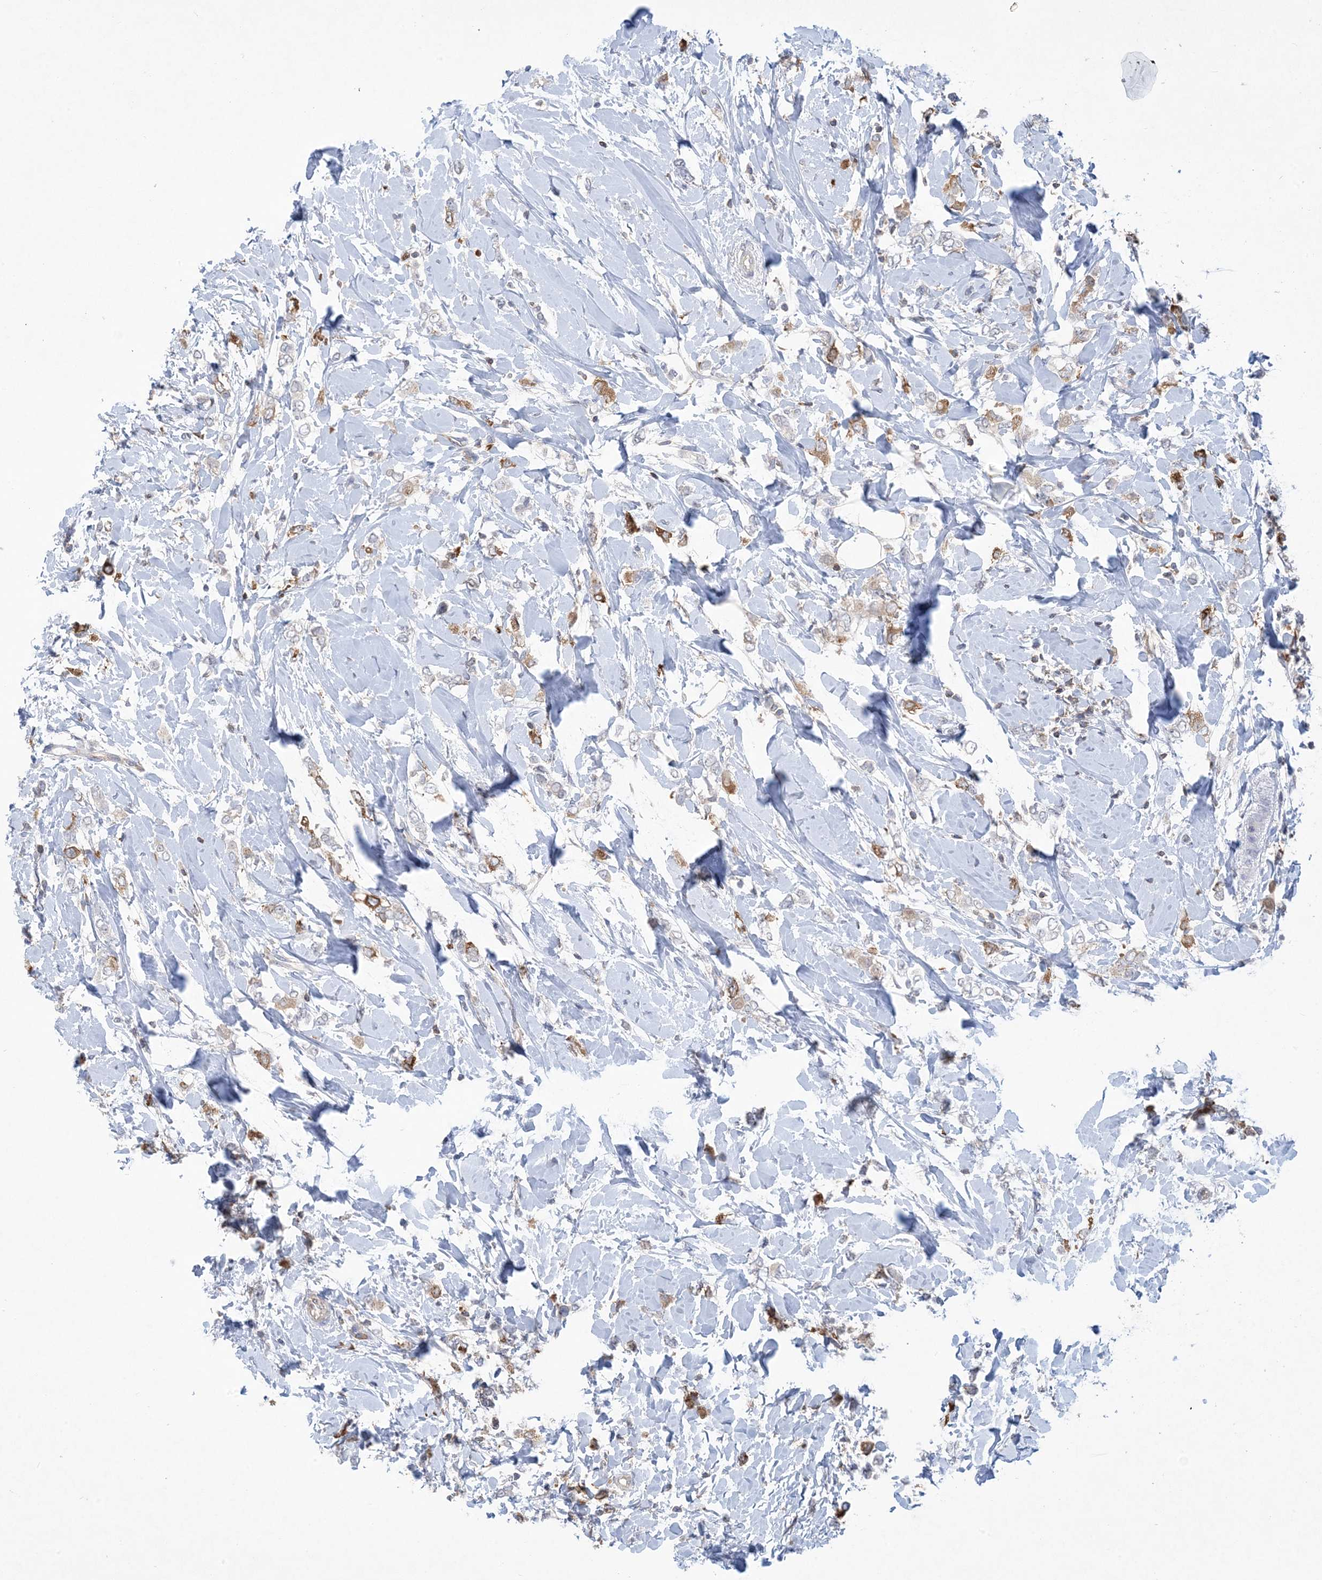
{"staining": {"intensity": "moderate", "quantity": "25%-75%", "location": "cytoplasmic/membranous"}, "tissue": "breast cancer", "cell_type": "Tumor cells", "image_type": "cancer", "snomed": [{"axis": "morphology", "description": "Normal tissue, NOS"}, {"axis": "morphology", "description": "Lobular carcinoma"}, {"axis": "topography", "description": "Breast"}], "caption": "An immunohistochemistry (IHC) micrograph of tumor tissue is shown. Protein staining in brown shows moderate cytoplasmic/membranous positivity in lobular carcinoma (breast) within tumor cells. Using DAB (brown) and hematoxylin (blue) stains, captured at high magnification using brightfield microscopy.", "gene": "AOC1", "patient": {"sex": "female", "age": 47}}